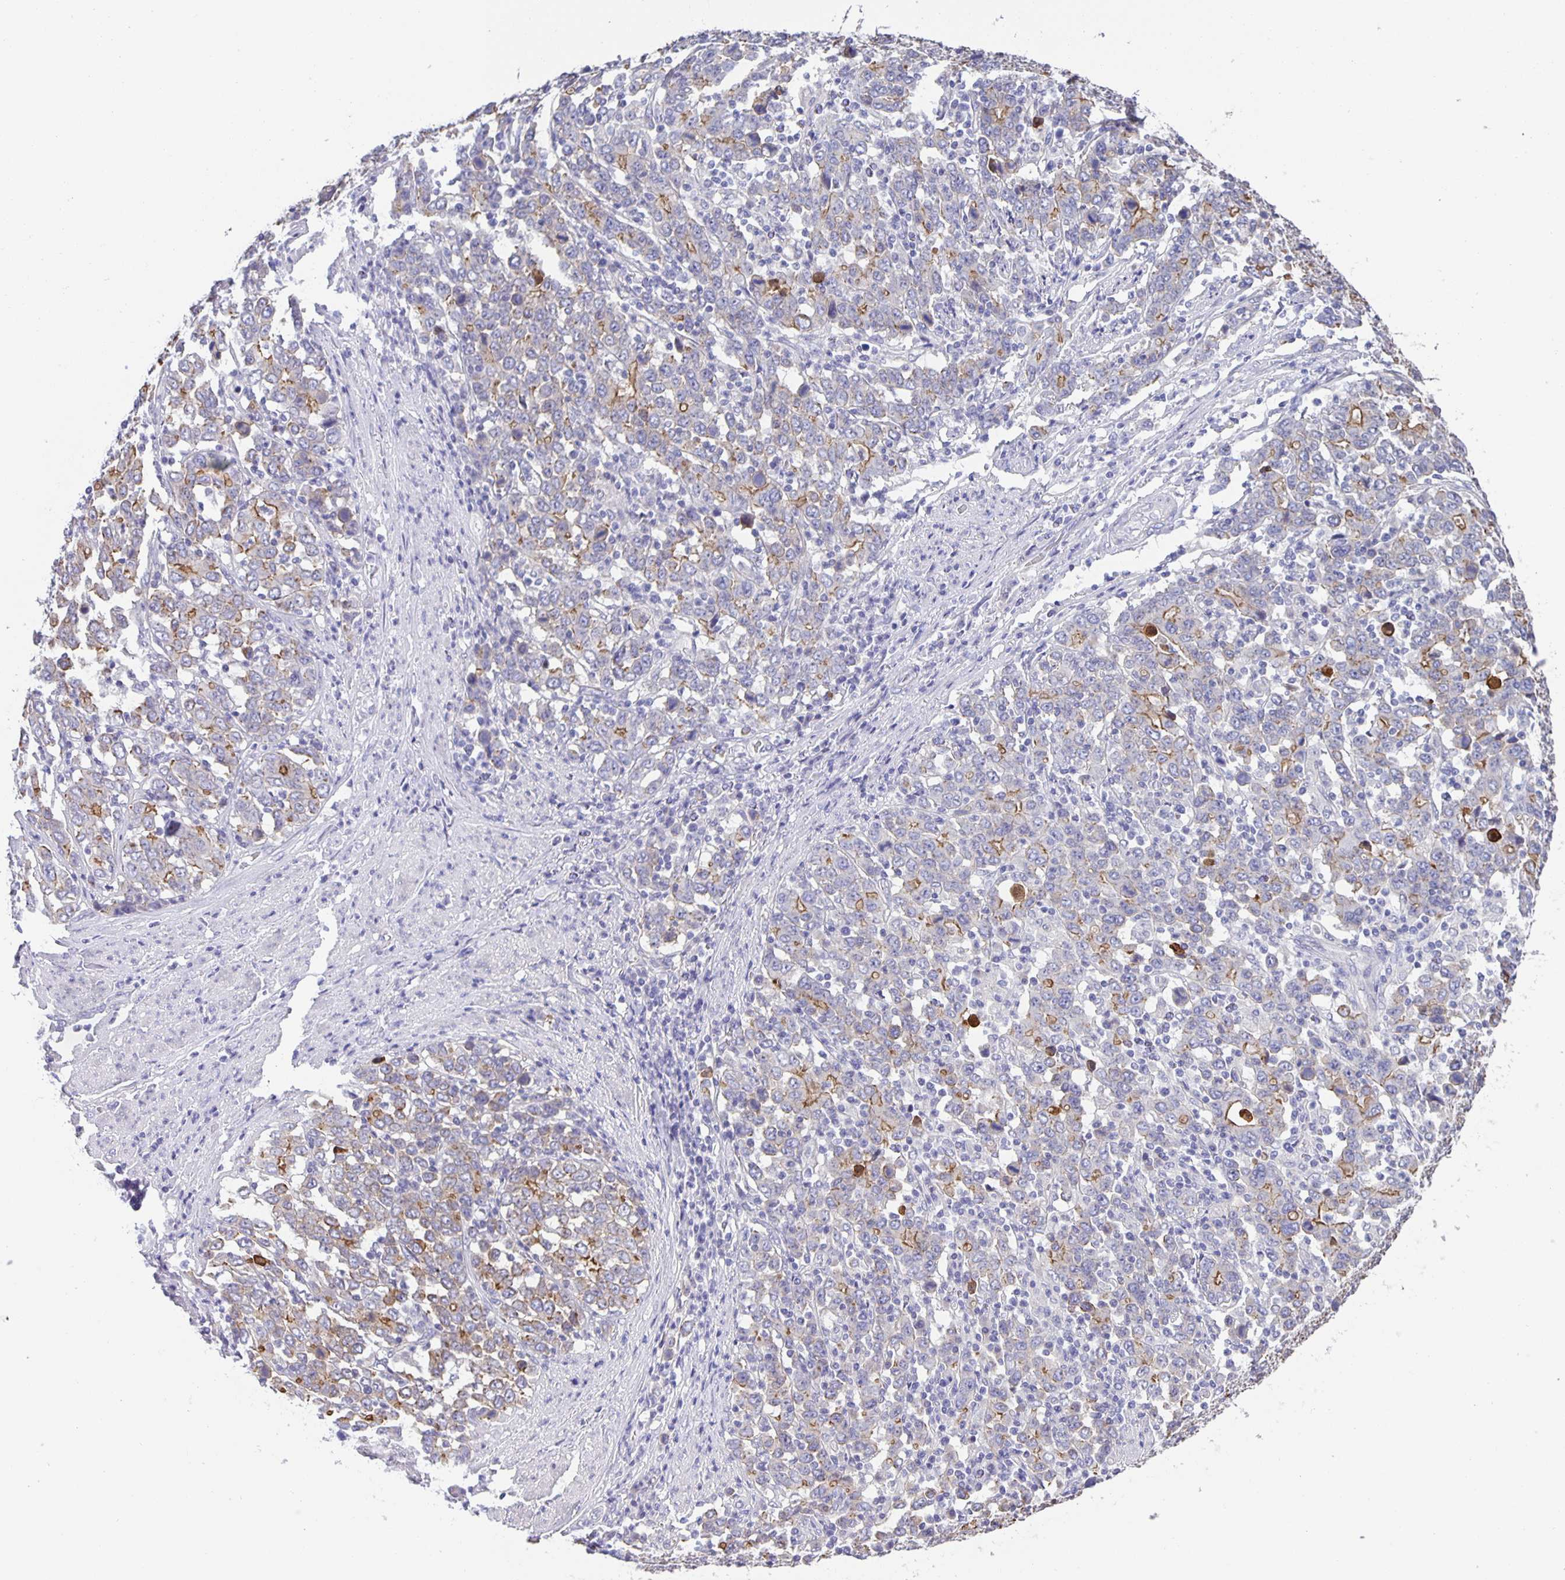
{"staining": {"intensity": "moderate", "quantity": "<25%", "location": "cytoplasmic/membranous"}, "tissue": "stomach cancer", "cell_type": "Tumor cells", "image_type": "cancer", "snomed": [{"axis": "morphology", "description": "Adenocarcinoma, NOS"}, {"axis": "topography", "description": "Stomach, upper"}], "caption": "Brown immunohistochemical staining in human stomach adenocarcinoma demonstrates moderate cytoplasmic/membranous staining in about <25% of tumor cells.", "gene": "PTPN3", "patient": {"sex": "male", "age": 69}}